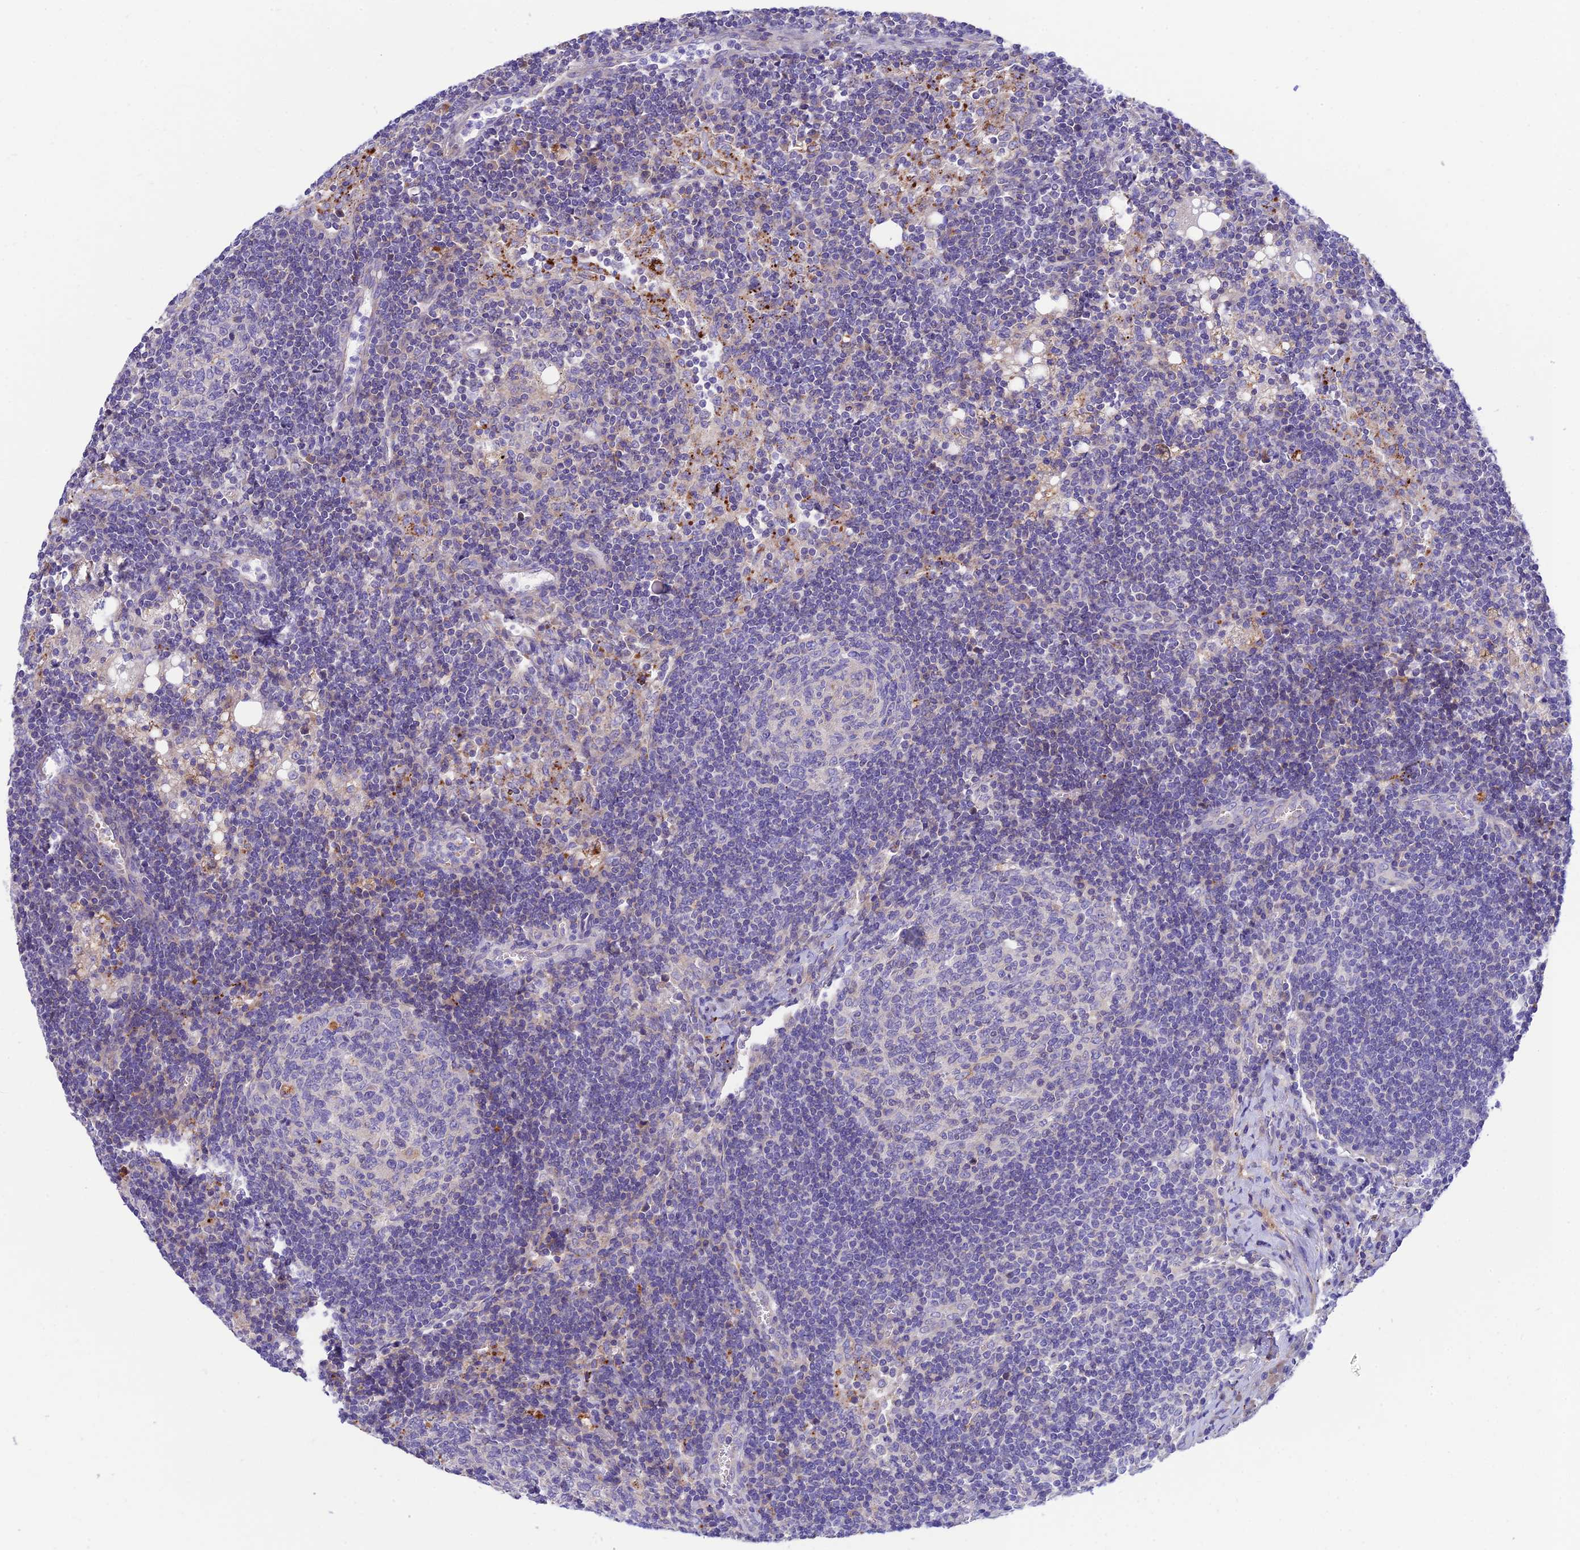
{"staining": {"intensity": "negative", "quantity": "none", "location": "none"}, "tissue": "lymph node", "cell_type": "Germinal center cells", "image_type": "normal", "snomed": [{"axis": "morphology", "description": "Normal tissue, NOS"}, {"axis": "topography", "description": "Lymph node"}], "caption": "Immunohistochemical staining of unremarkable human lymph node exhibits no significant expression in germinal center cells. (DAB (3,3'-diaminobenzidine) IHC with hematoxylin counter stain).", "gene": "CCDC157", "patient": {"sex": "female", "age": 73}}